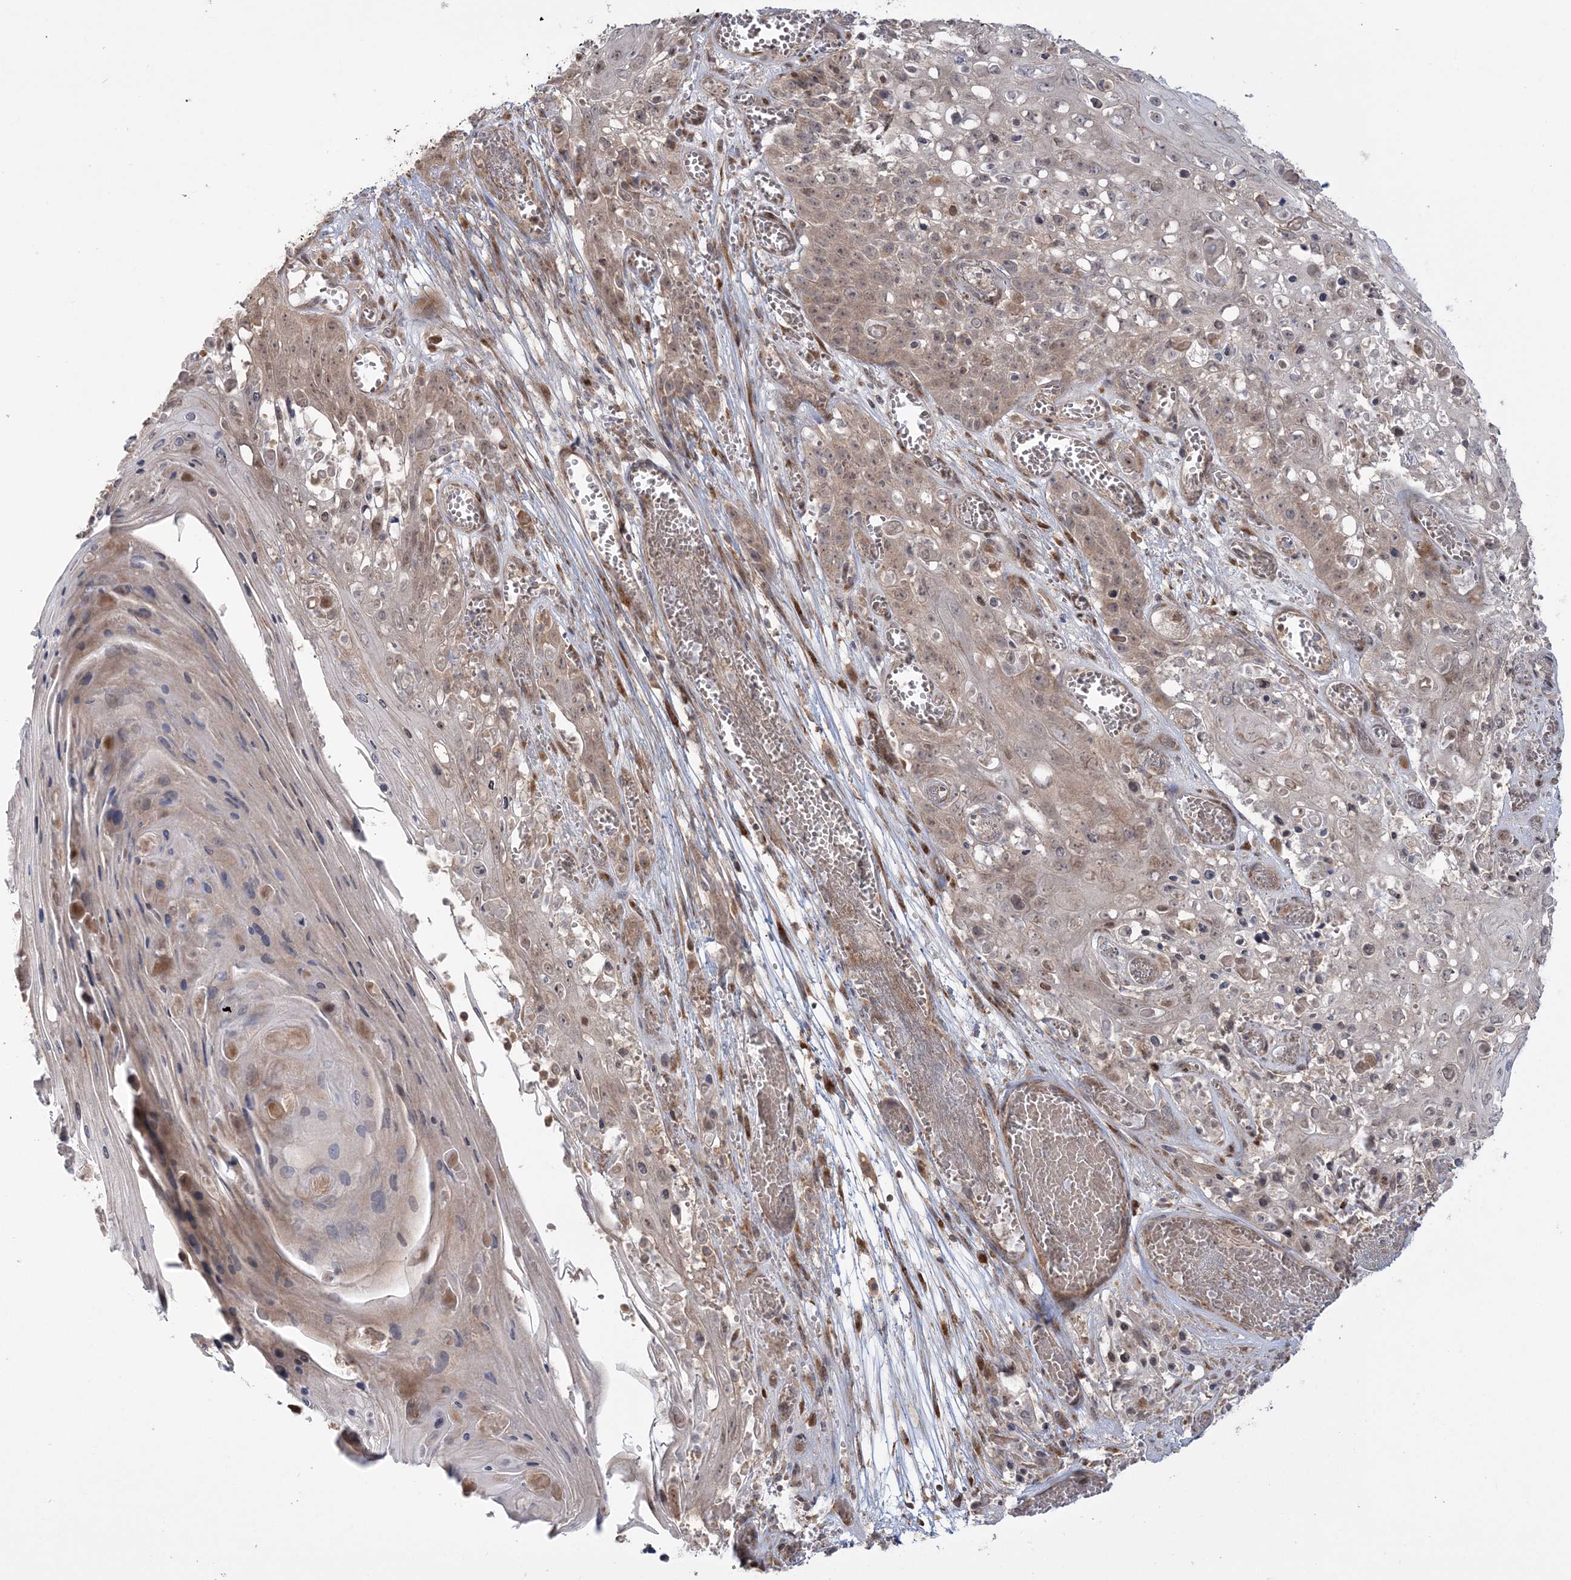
{"staining": {"intensity": "weak", "quantity": ">75%", "location": "cytoplasmic/membranous,nuclear"}, "tissue": "skin cancer", "cell_type": "Tumor cells", "image_type": "cancer", "snomed": [{"axis": "morphology", "description": "Squamous cell carcinoma, NOS"}, {"axis": "topography", "description": "Skin"}], "caption": "Skin cancer (squamous cell carcinoma) was stained to show a protein in brown. There is low levels of weak cytoplasmic/membranous and nuclear positivity in approximately >75% of tumor cells.", "gene": "MOCS2", "patient": {"sex": "male", "age": 55}}